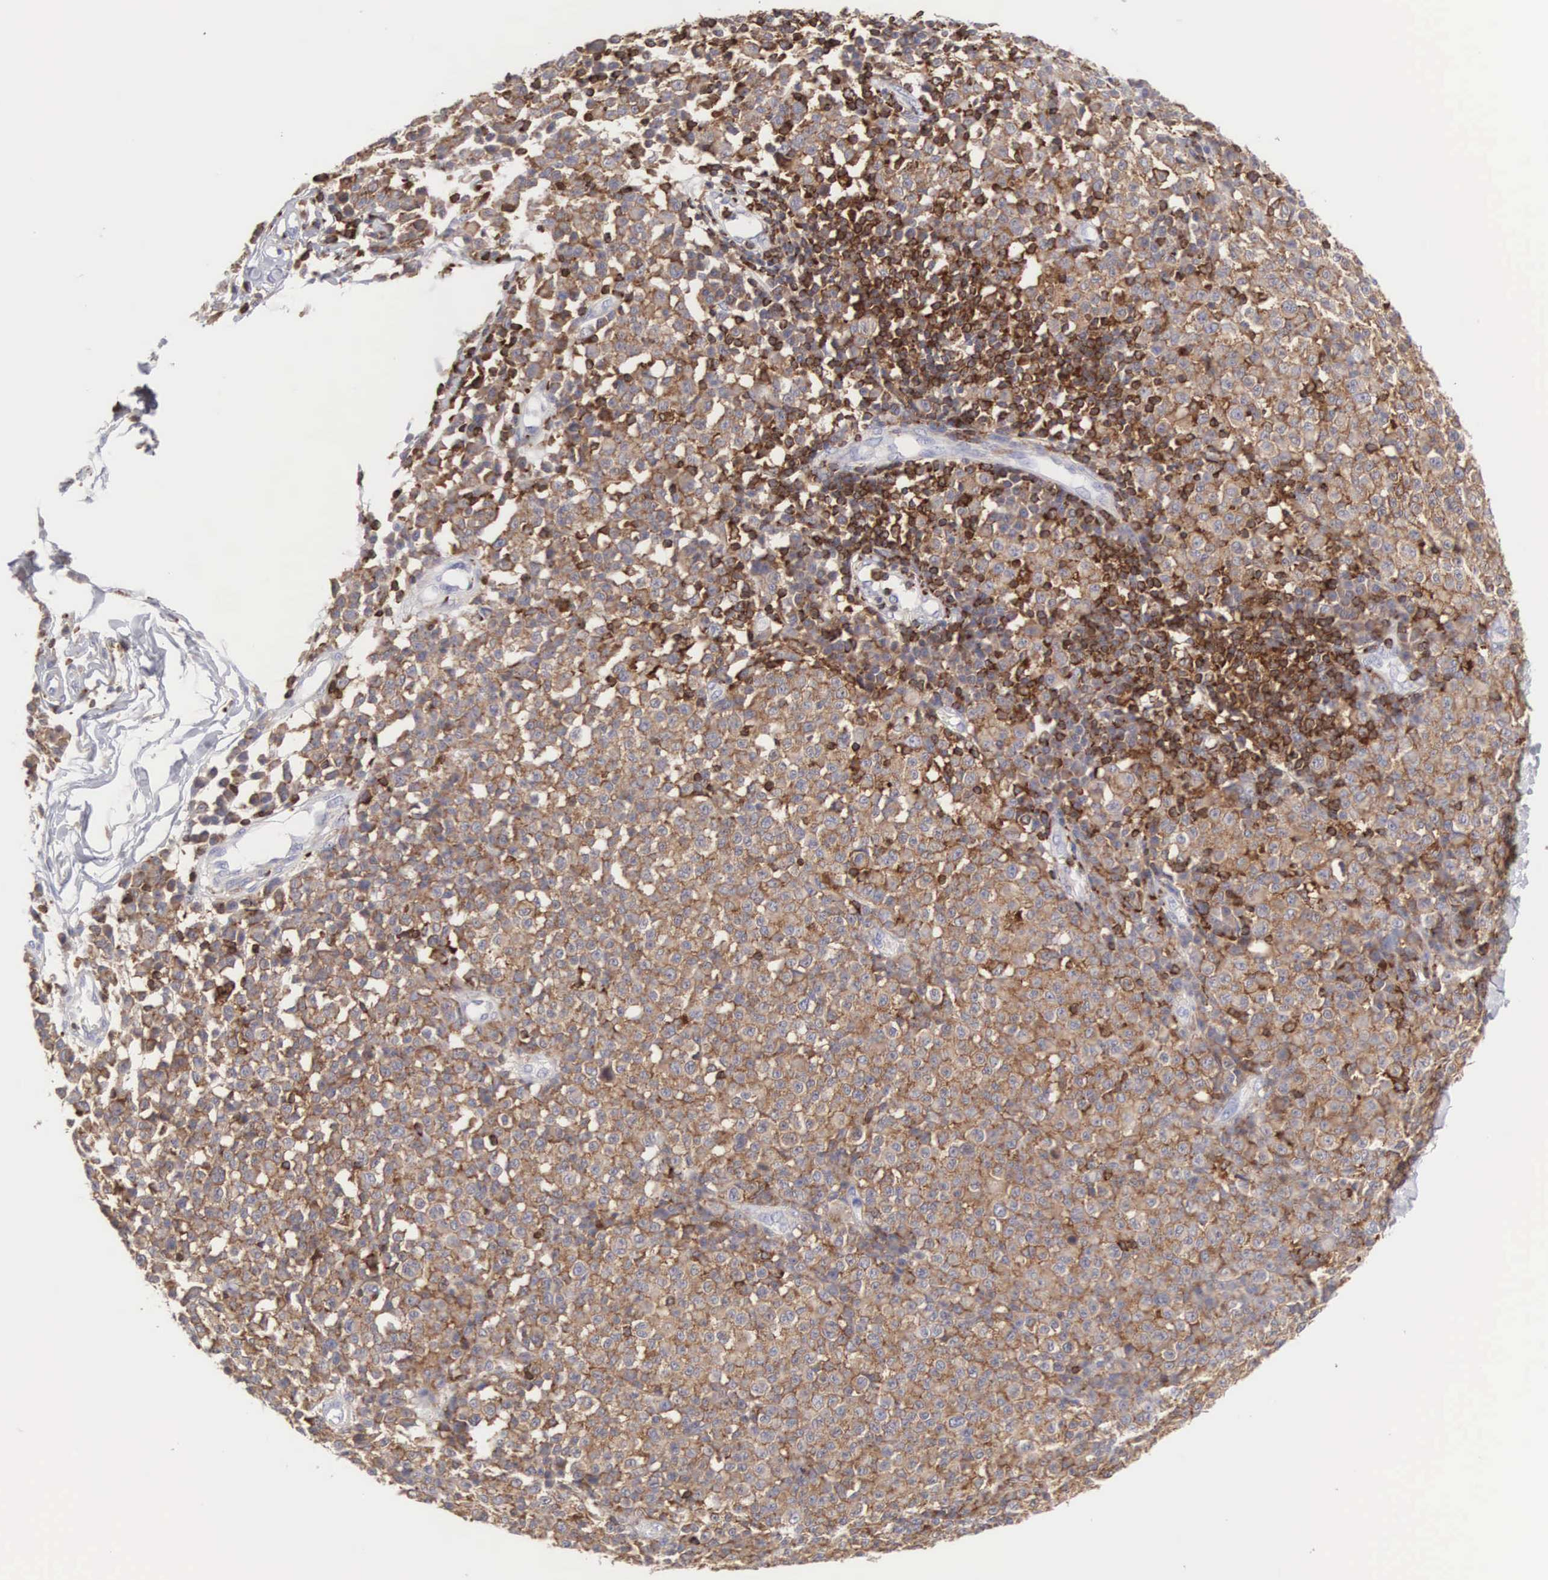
{"staining": {"intensity": "strong", "quantity": ">75%", "location": "cytoplasmic/membranous"}, "tissue": "melanoma", "cell_type": "Tumor cells", "image_type": "cancer", "snomed": [{"axis": "morphology", "description": "Malignant melanoma, Metastatic site"}, {"axis": "topography", "description": "Skin"}], "caption": "Melanoma was stained to show a protein in brown. There is high levels of strong cytoplasmic/membranous expression in approximately >75% of tumor cells.", "gene": "SH3BP1", "patient": {"sex": "male", "age": 32}}